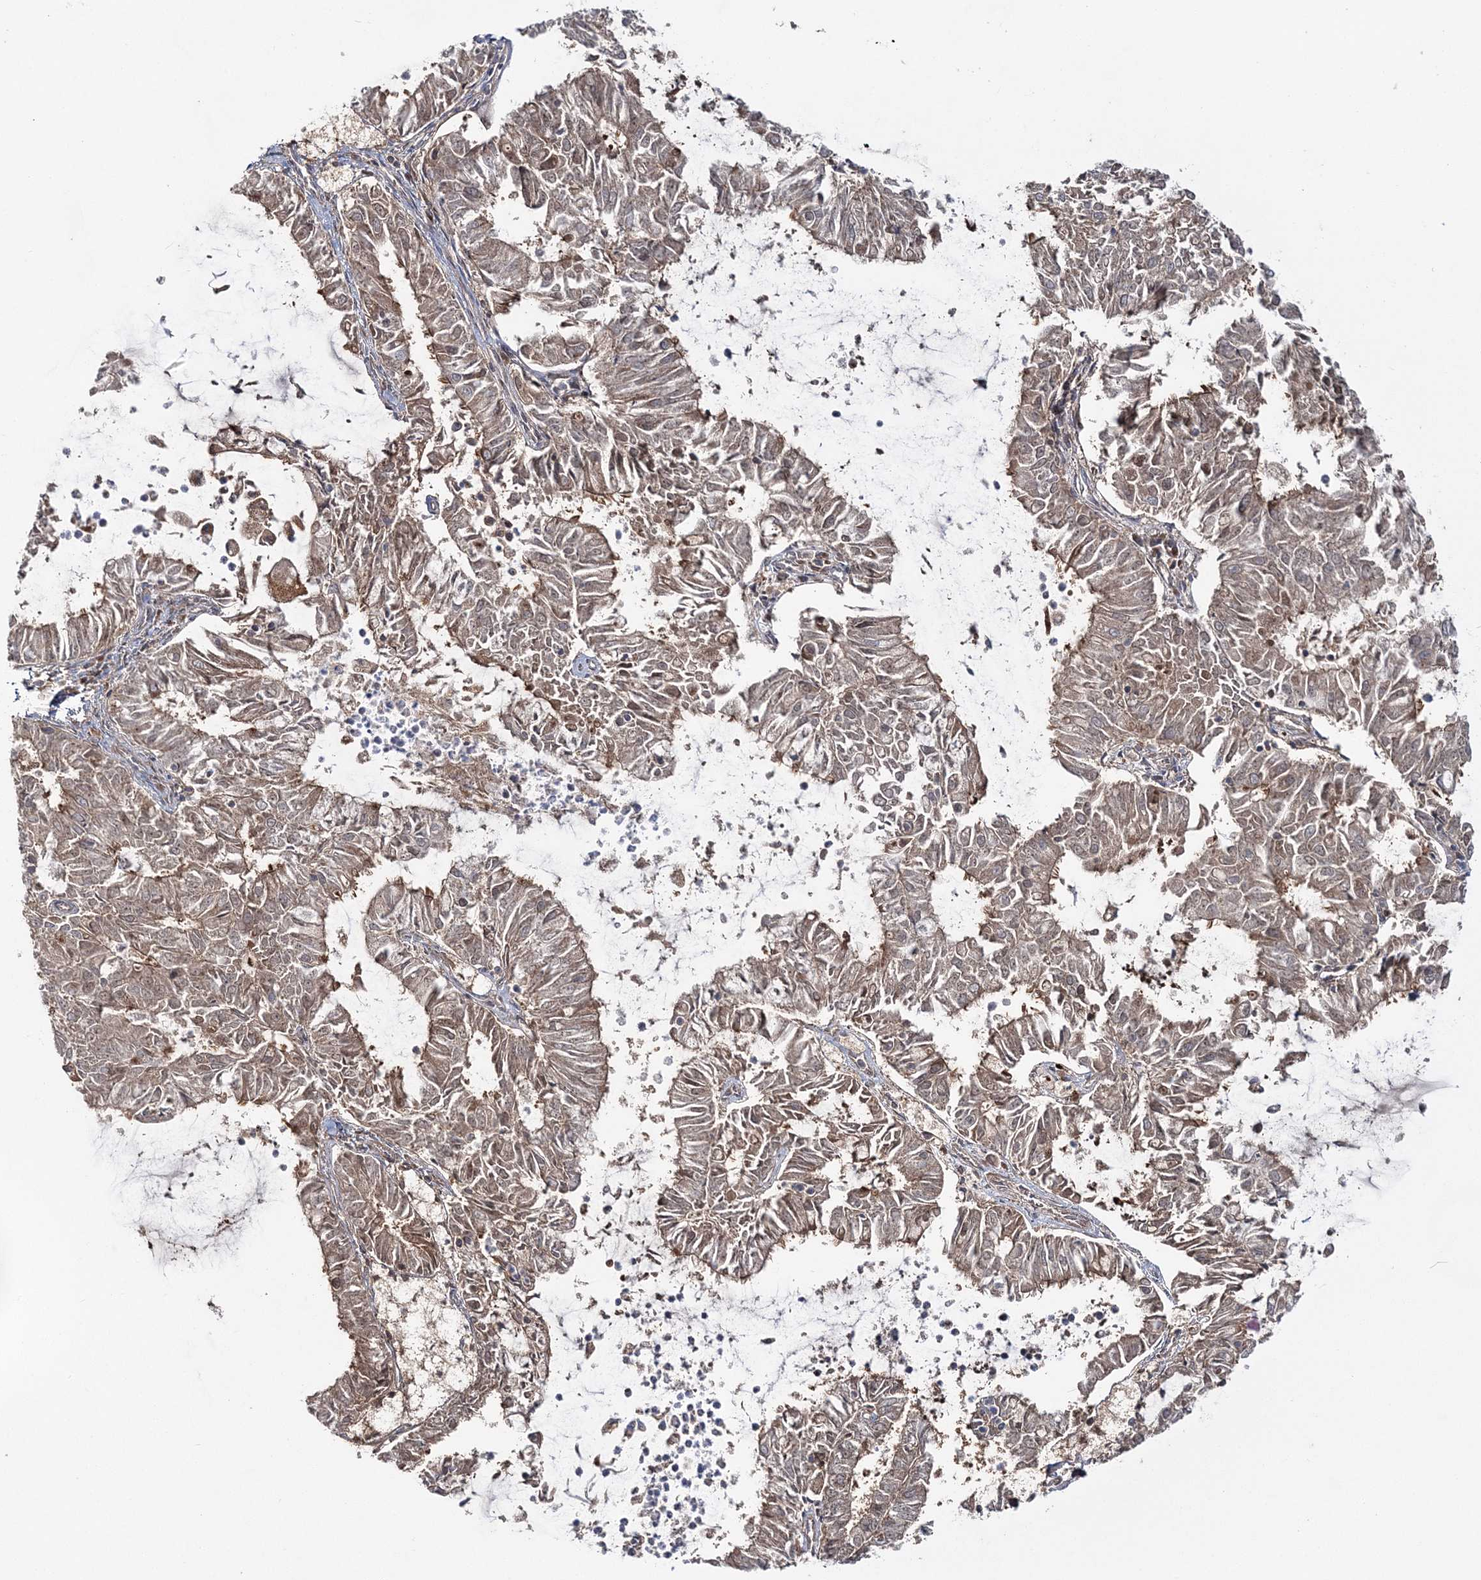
{"staining": {"intensity": "moderate", "quantity": "25%-75%", "location": "cytoplasmic/membranous"}, "tissue": "endometrial cancer", "cell_type": "Tumor cells", "image_type": "cancer", "snomed": [{"axis": "morphology", "description": "Adenocarcinoma, NOS"}, {"axis": "topography", "description": "Endometrium"}], "caption": "There is medium levels of moderate cytoplasmic/membranous staining in tumor cells of endometrial cancer, as demonstrated by immunohistochemical staining (brown color).", "gene": "MOCS2", "patient": {"sex": "female", "age": 57}}